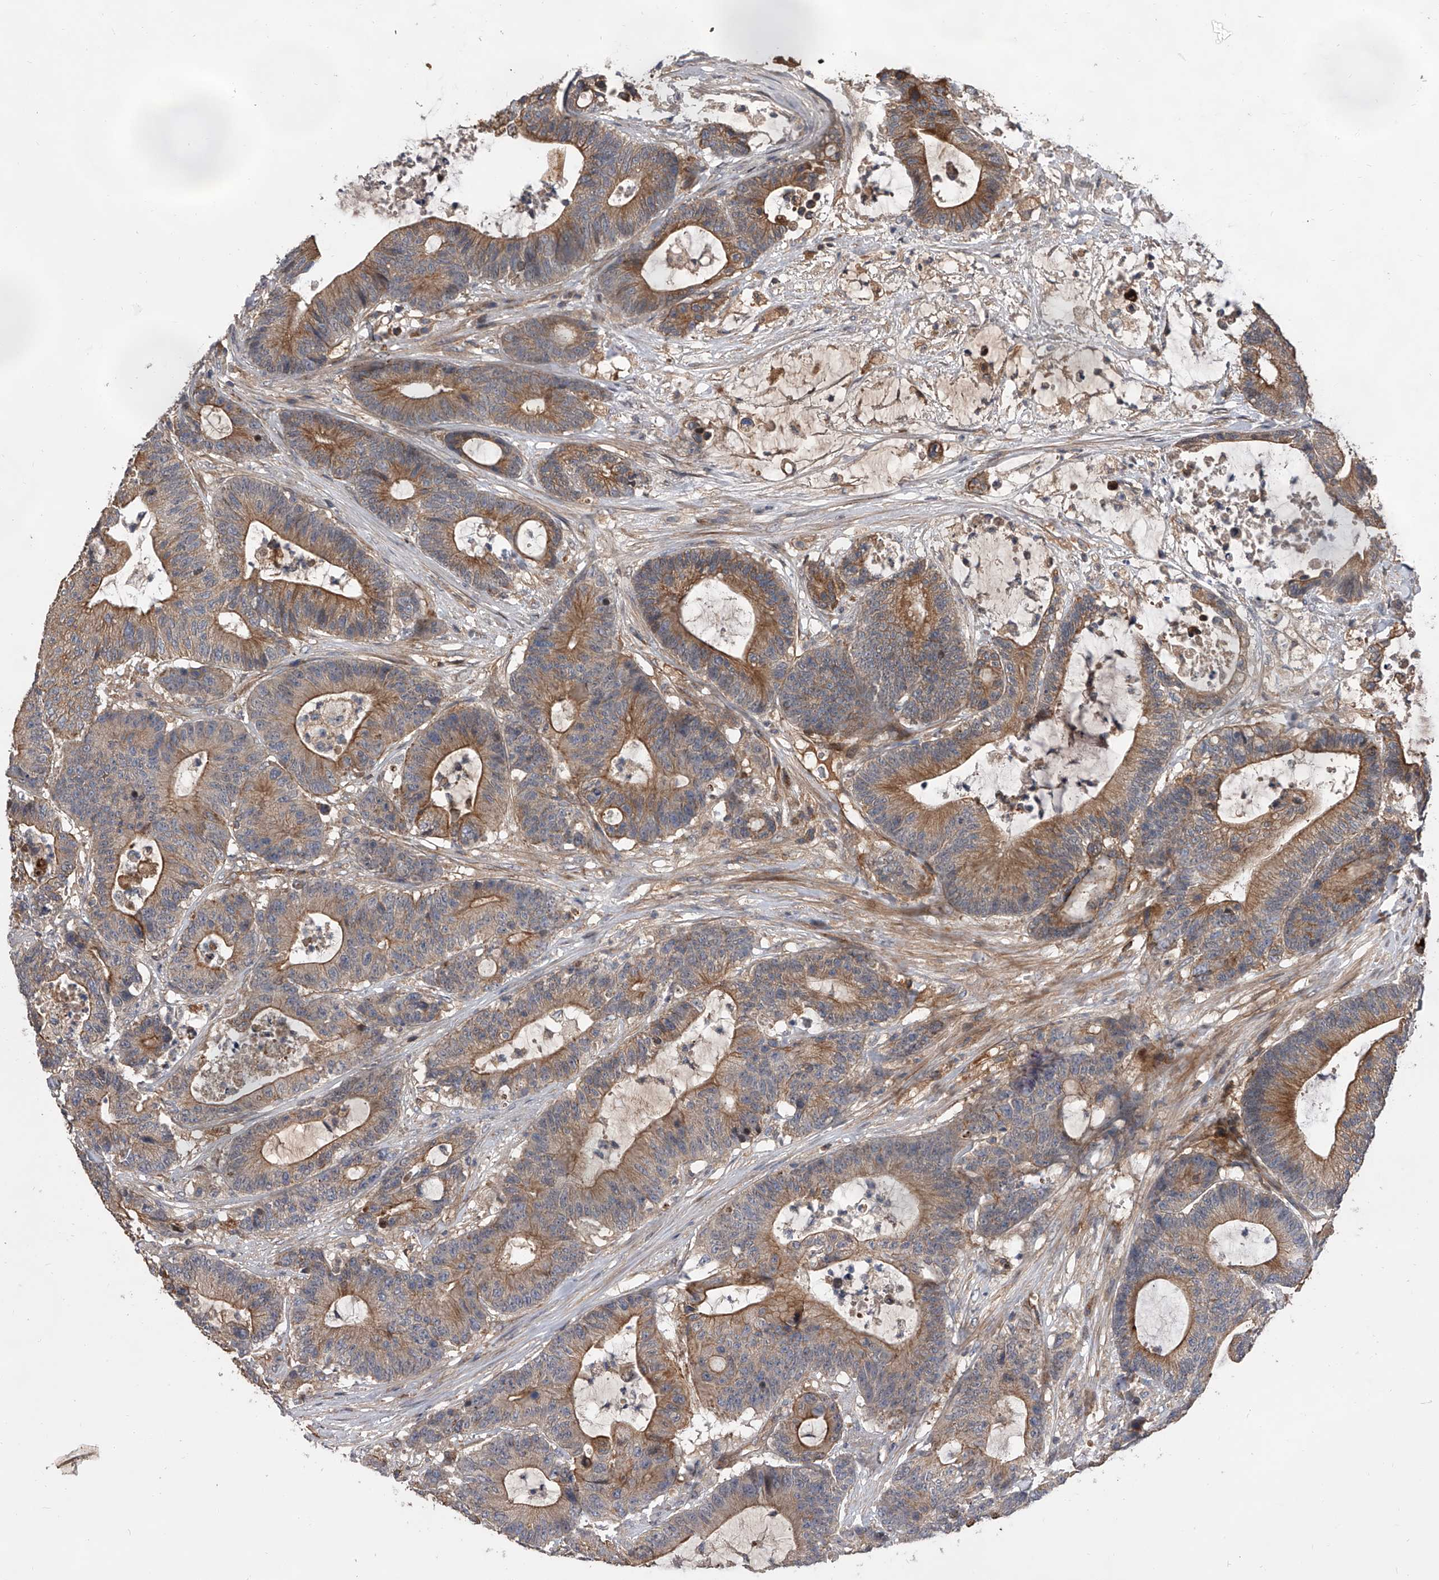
{"staining": {"intensity": "moderate", "quantity": ">75%", "location": "cytoplasmic/membranous"}, "tissue": "colorectal cancer", "cell_type": "Tumor cells", "image_type": "cancer", "snomed": [{"axis": "morphology", "description": "Adenocarcinoma, NOS"}, {"axis": "topography", "description": "Colon"}], "caption": "IHC (DAB (3,3'-diaminobenzidine)) staining of human colorectal cancer (adenocarcinoma) reveals moderate cytoplasmic/membranous protein expression in approximately >75% of tumor cells.", "gene": "USP47", "patient": {"sex": "female", "age": 84}}